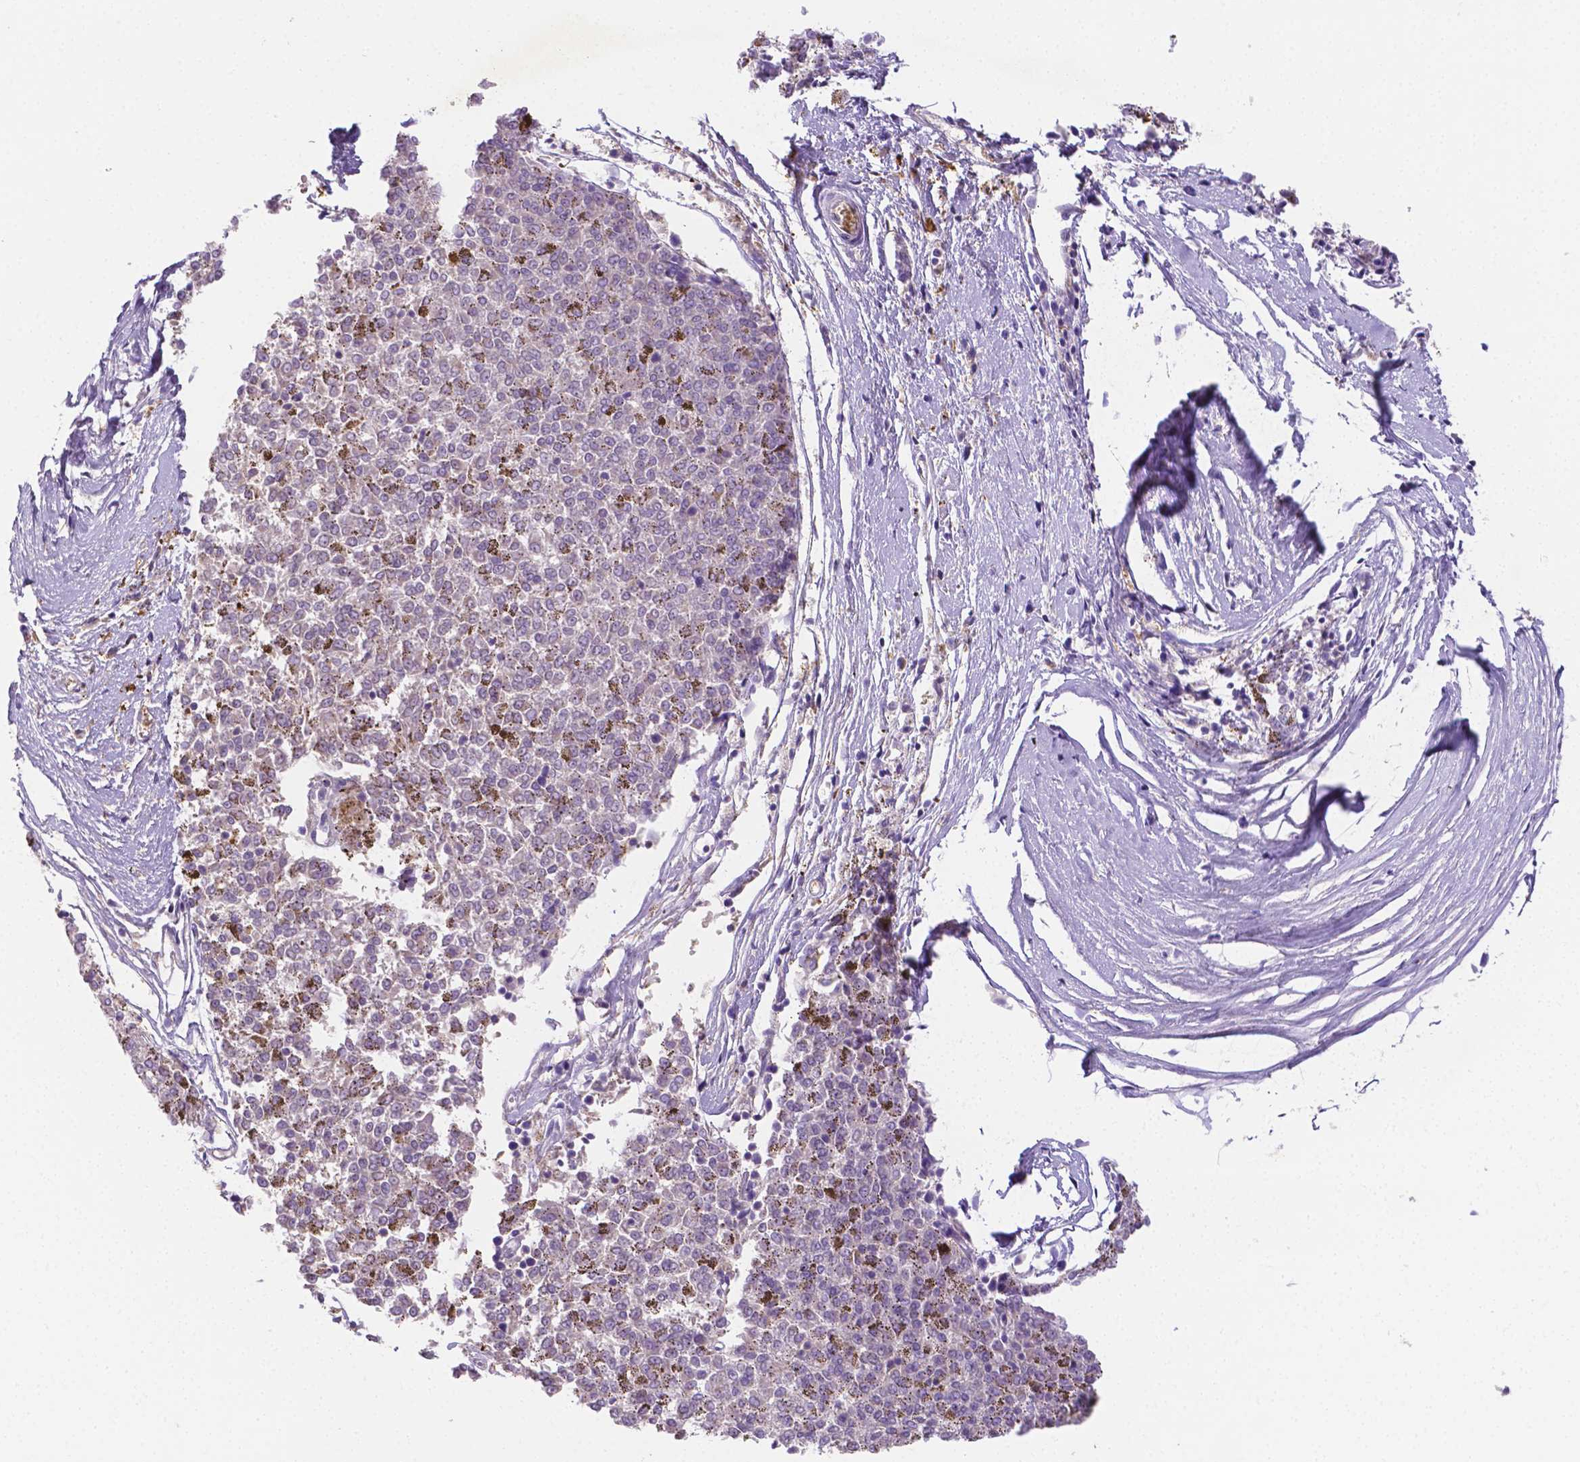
{"staining": {"intensity": "negative", "quantity": "none", "location": "none"}, "tissue": "melanoma", "cell_type": "Tumor cells", "image_type": "cancer", "snomed": [{"axis": "morphology", "description": "Malignant melanoma, NOS"}, {"axis": "topography", "description": "Skin"}], "caption": "The immunohistochemistry micrograph has no significant expression in tumor cells of malignant melanoma tissue.", "gene": "NXPH2", "patient": {"sex": "female", "age": 72}}